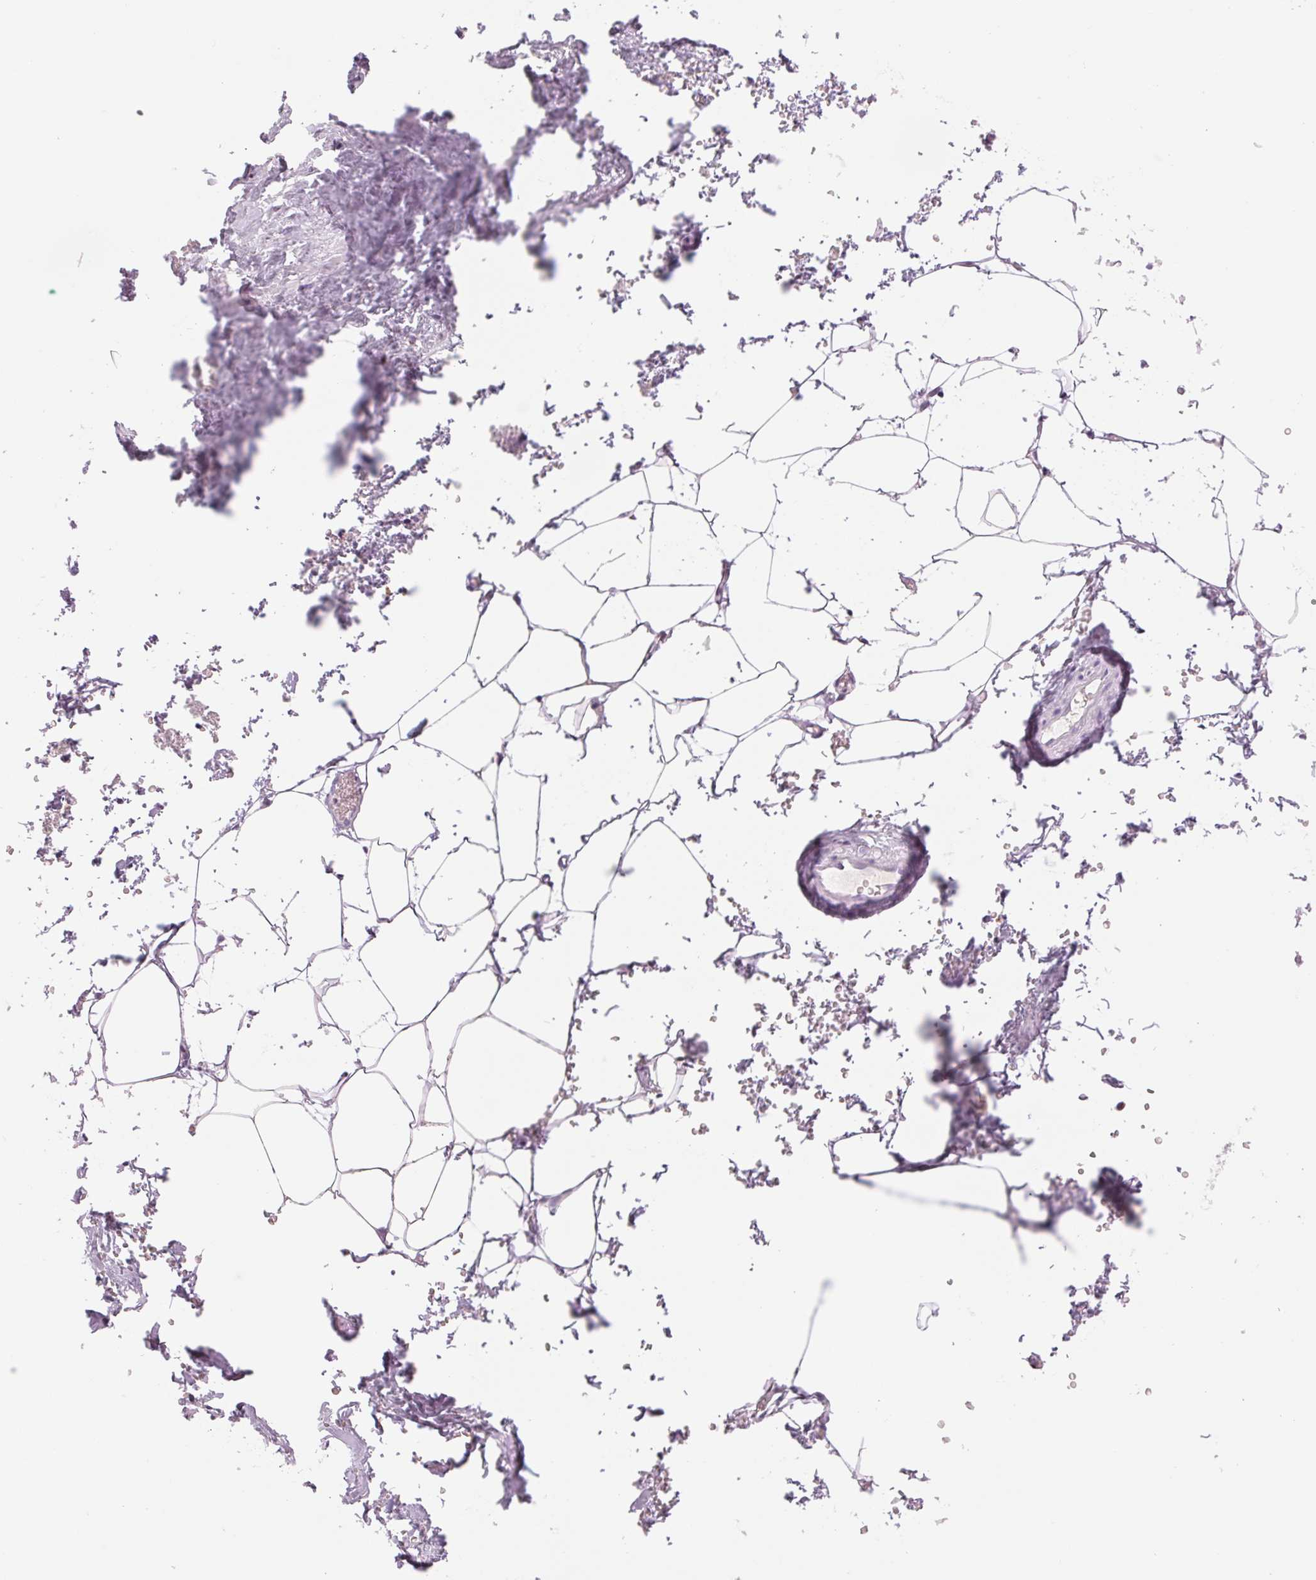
{"staining": {"intensity": "weak", "quantity": "<25%", "location": "cytoplasmic/membranous"}, "tissue": "adipose tissue", "cell_type": "Adipocytes", "image_type": "normal", "snomed": [{"axis": "morphology", "description": "Normal tissue, NOS"}, {"axis": "topography", "description": "Prostate"}, {"axis": "topography", "description": "Peripheral nerve tissue"}], "caption": "DAB (3,3'-diaminobenzidine) immunohistochemical staining of normal human adipose tissue demonstrates no significant expression in adipocytes.", "gene": "GALNT7", "patient": {"sex": "male", "age": 55}}